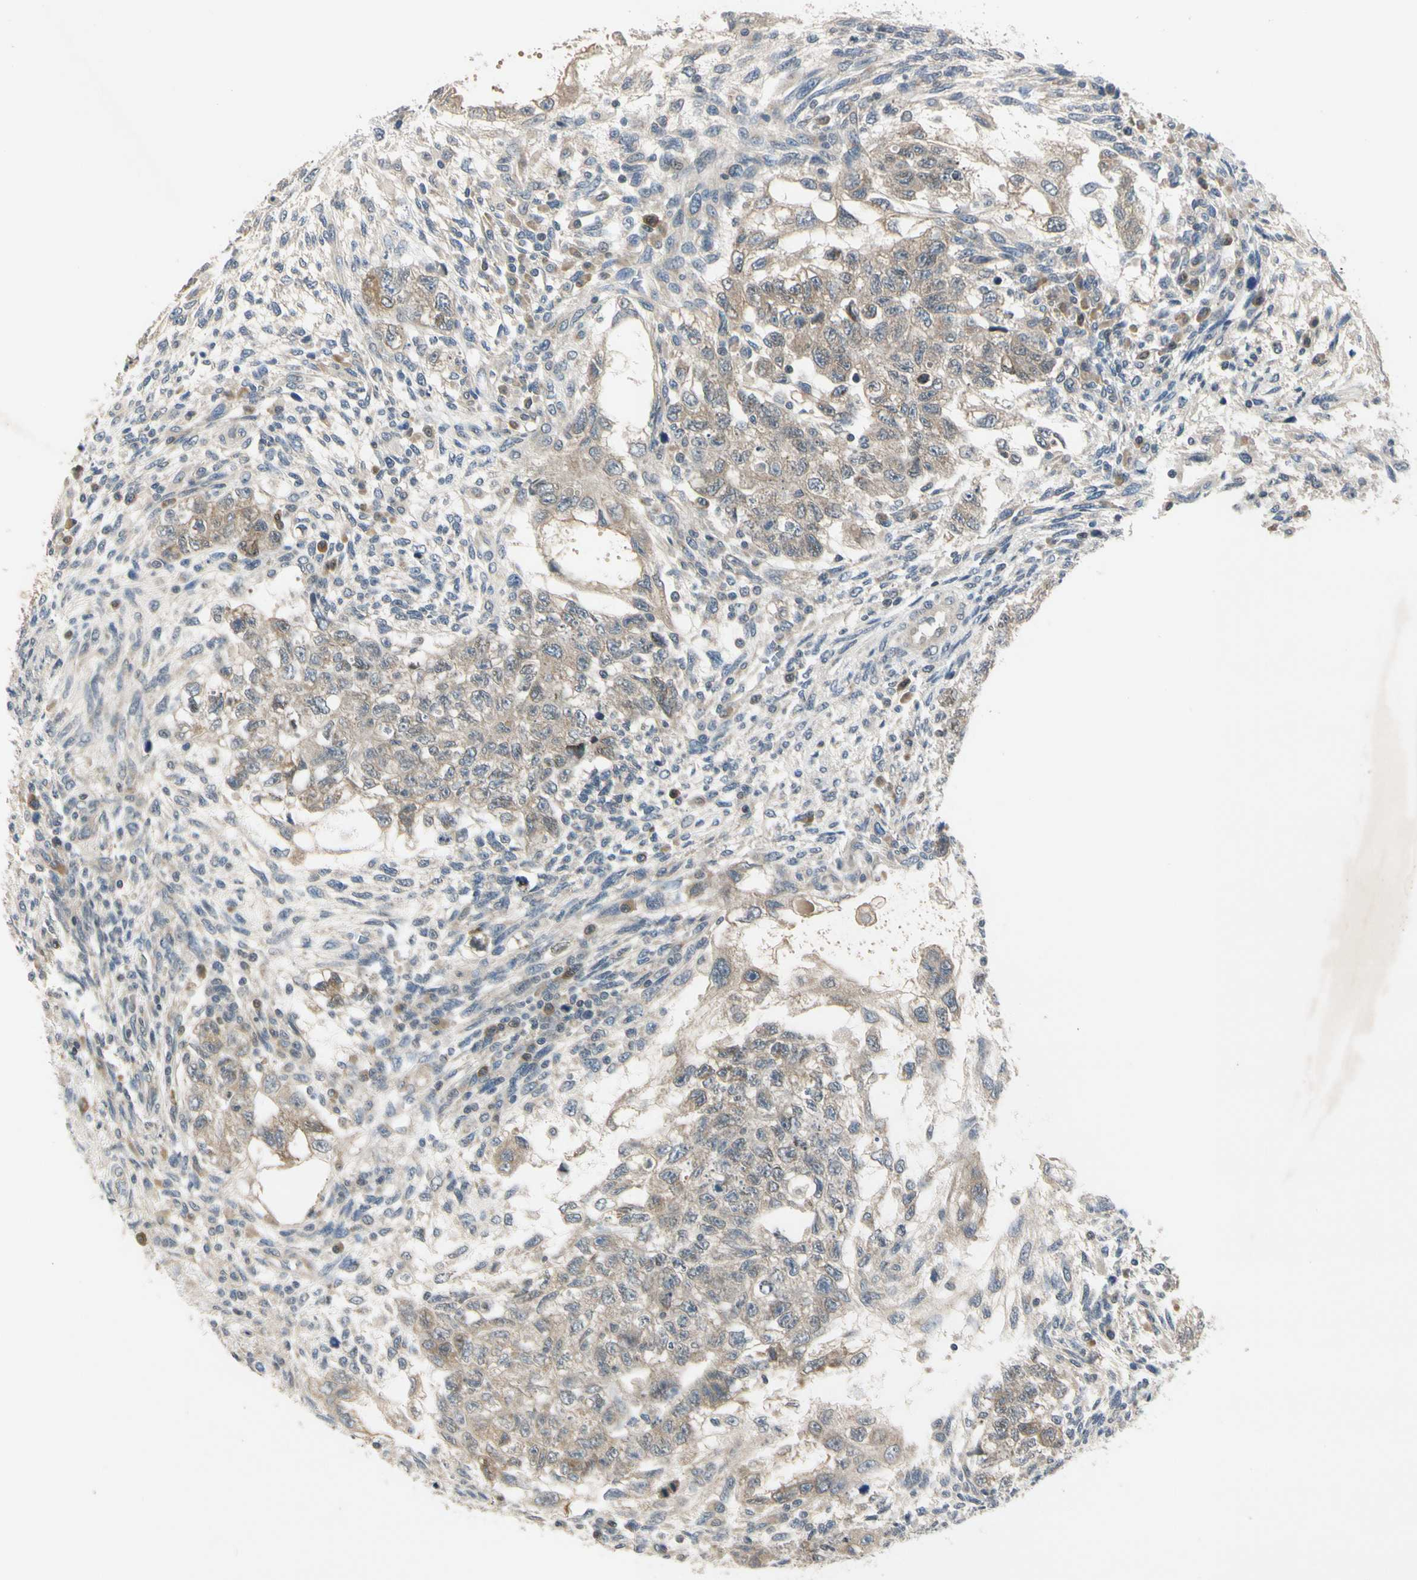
{"staining": {"intensity": "moderate", "quantity": ">75%", "location": "cytoplasmic/membranous"}, "tissue": "testis cancer", "cell_type": "Tumor cells", "image_type": "cancer", "snomed": [{"axis": "morphology", "description": "Normal tissue, NOS"}, {"axis": "morphology", "description": "Carcinoma, Embryonal, NOS"}, {"axis": "topography", "description": "Testis"}], "caption": "Immunohistochemistry (IHC) of human embryonal carcinoma (testis) reveals medium levels of moderate cytoplasmic/membranous staining in approximately >75% of tumor cells.", "gene": "RPS6KB2", "patient": {"sex": "male", "age": 36}}